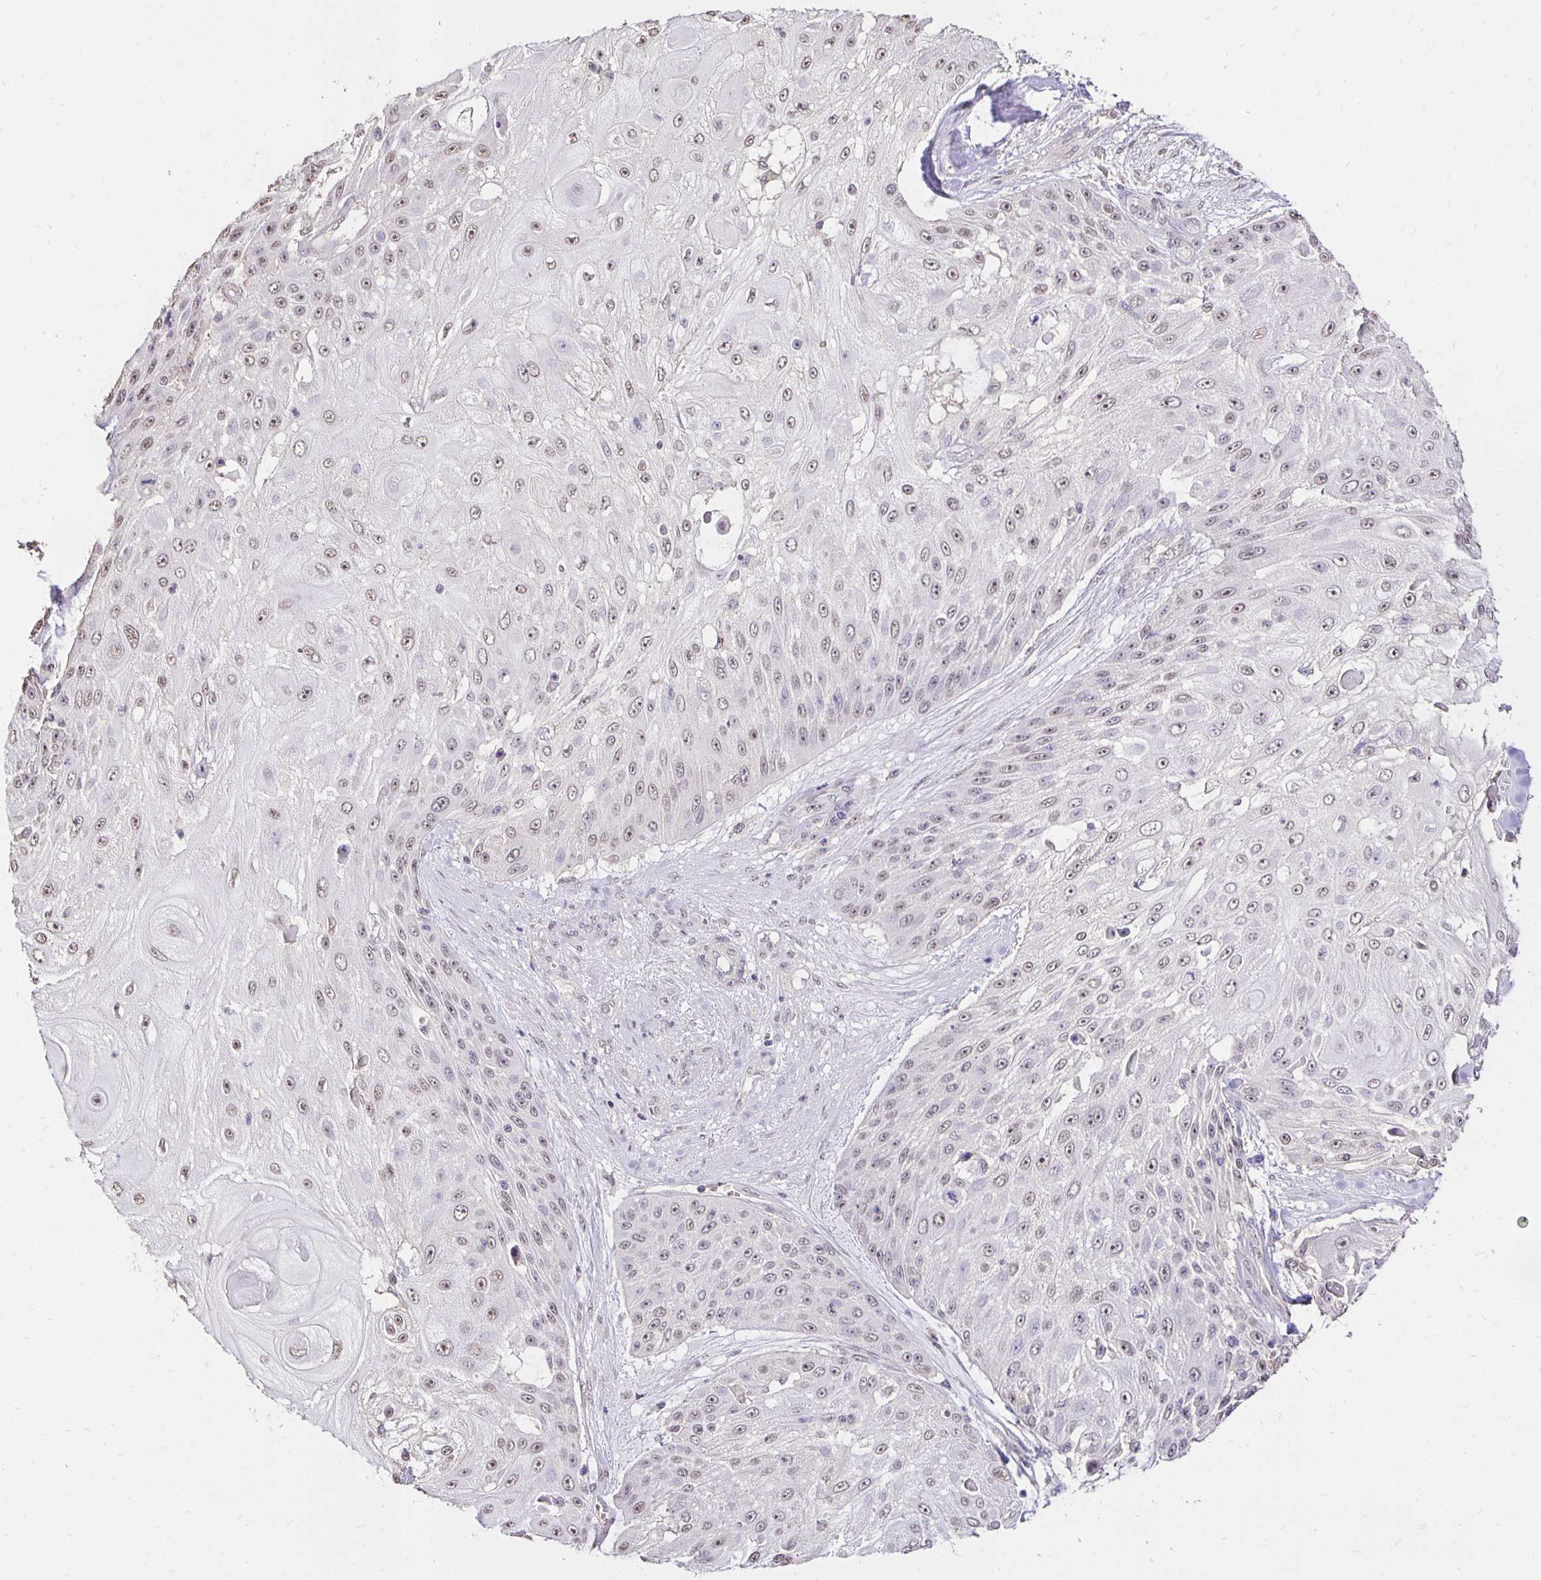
{"staining": {"intensity": "weak", "quantity": ">75%", "location": "nuclear"}, "tissue": "skin cancer", "cell_type": "Tumor cells", "image_type": "cancer", "snomed": [{"axis": "morphology", "description": "Squamous cell carcinoma, NOS"}, {"axis": "topography", "description": "Skin"}], "caption": "Human skin cancer (squamous cell carcinoma) stained with a protein marker shows weak staining in tumor cells.", "gene": "PNPLA3", "patient": {"sex": "female", "age": 86}}